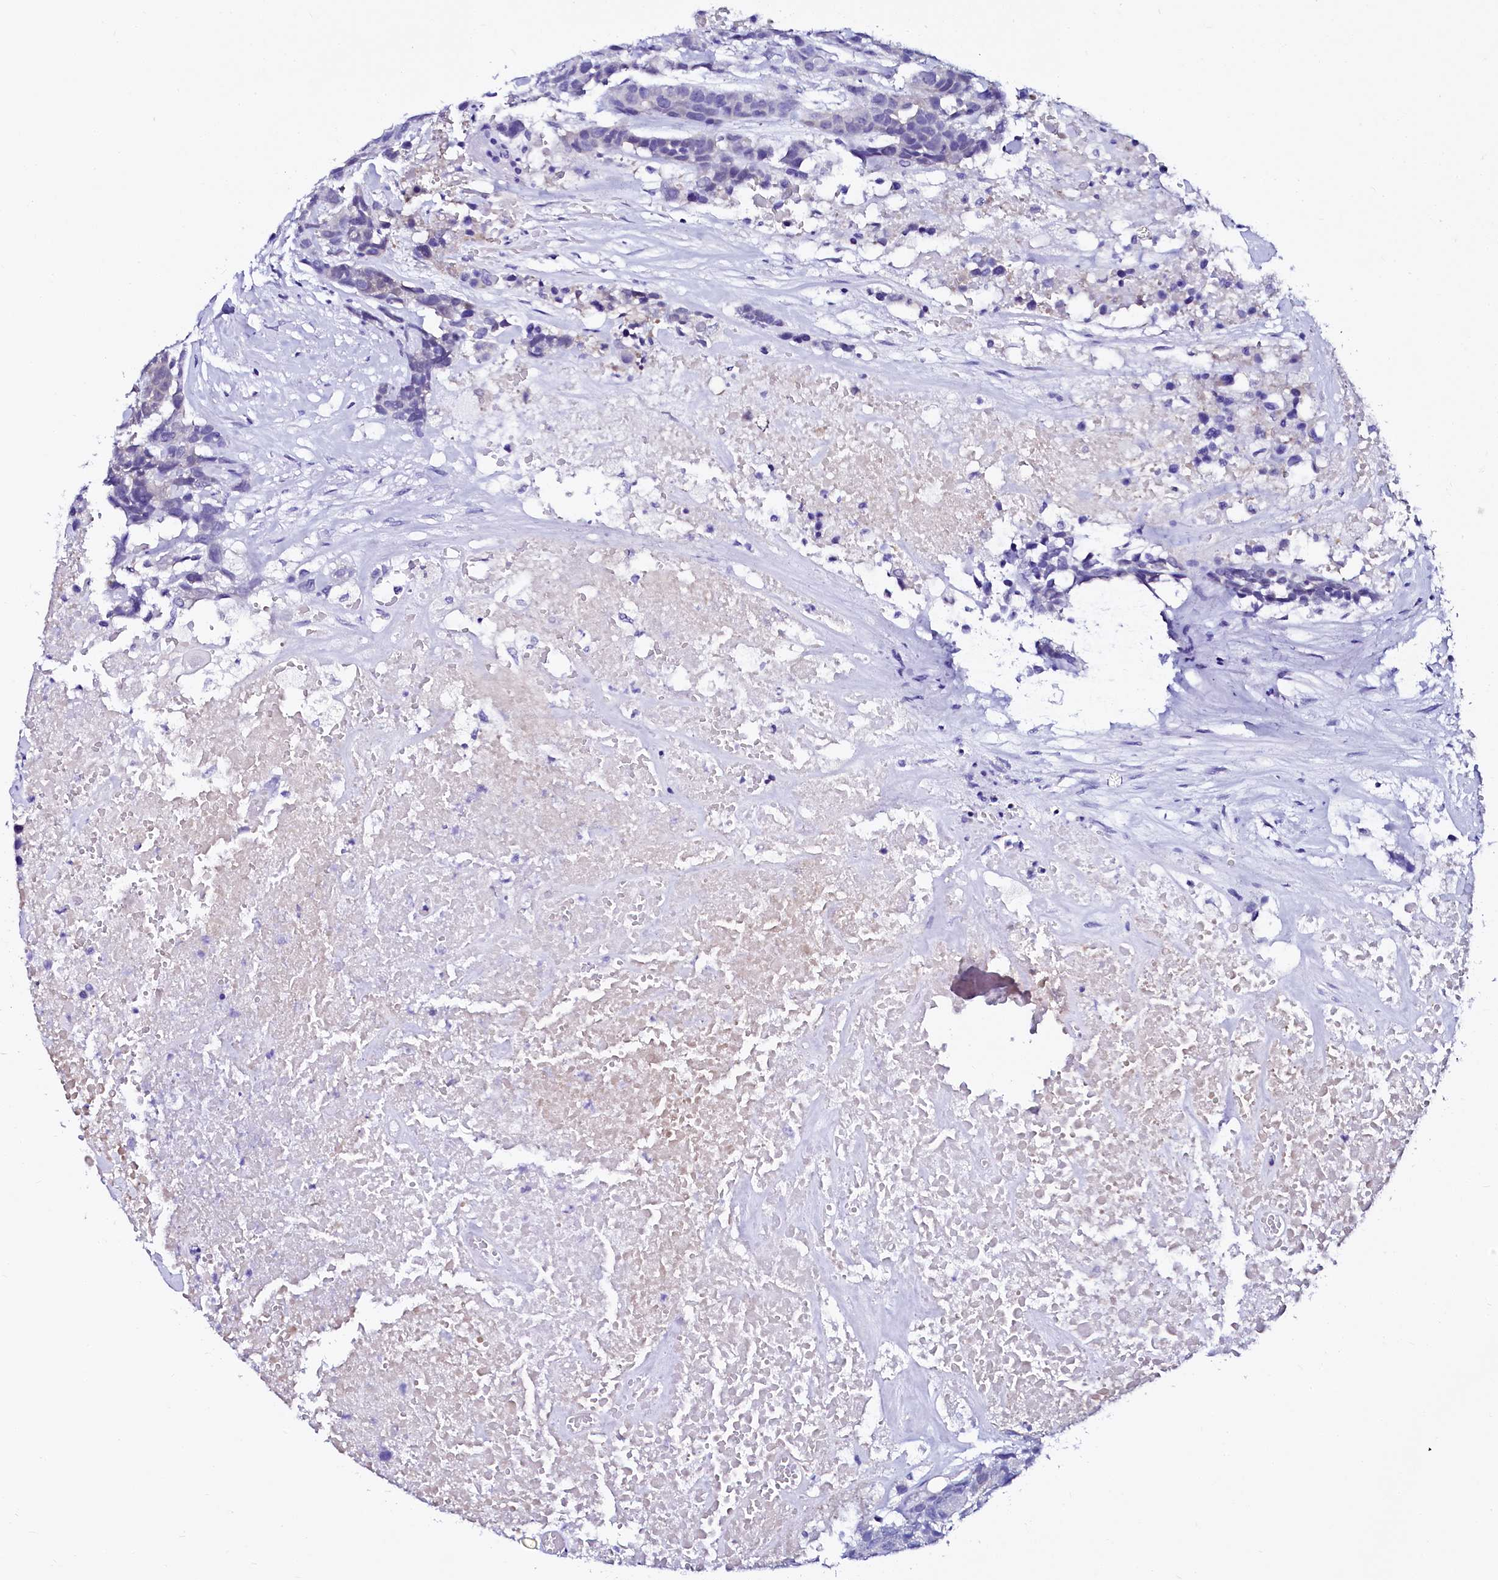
{"staining": {"intensity": "negative", "quantity": "none", "location": "none"}, "tissue": "head and neck cancer", "cell_type": "Tumor cells", "image_type": "cancer", "snomed": [{"axis": "morphology", "description": "Squamous cell carcinoma, NOS"}, {"axis": "topography", "description": "Head-Neck"}], "caption": "A micrograph of head and neck cancer stained for a protein reveals no brown staining in tumor cells.", "gene": "SORD", "patient": {"sex": "male", "age": 66}}